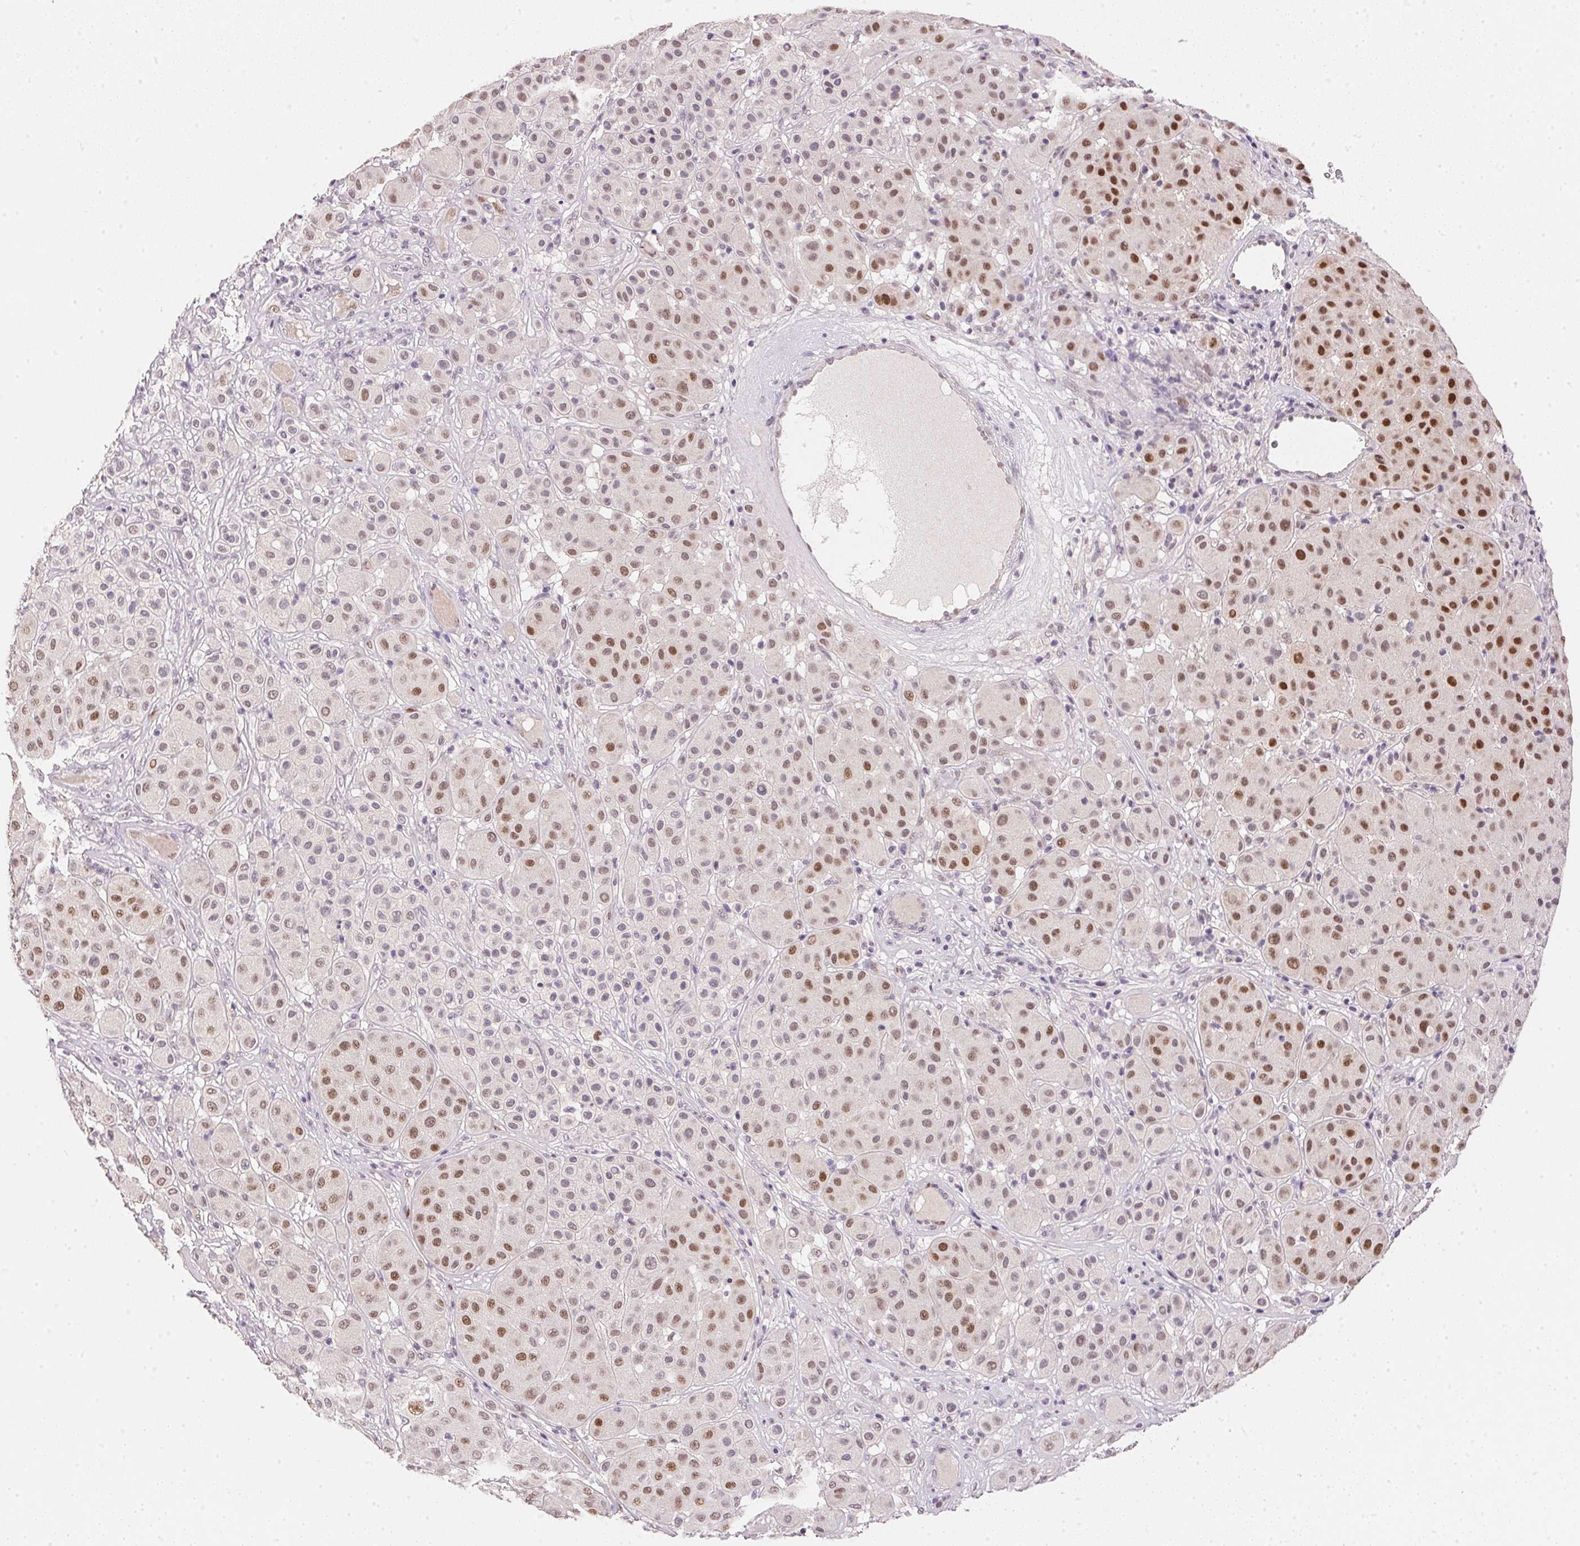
{"staining": {"intensity": "moderate", "quantity": "25%-75%", "location": "nuclear"}, "tissue": "melanoma", "cell_type": "Tumor cells", "image_type": "cancer", "snomed": [{"axis": "morphology", "description": "Malignant melanoma, Metastatic site"}, {"axis": "topography", "description": "Smooth muscle"}], "caption": "Melanoma stained with immunohistochemistry (IHC) demonstrates moderate nuclear staining in about 25%-75% of tumor cells.", "gene": "POLR3G", "patient": {"sex": "male", "age": 41}}